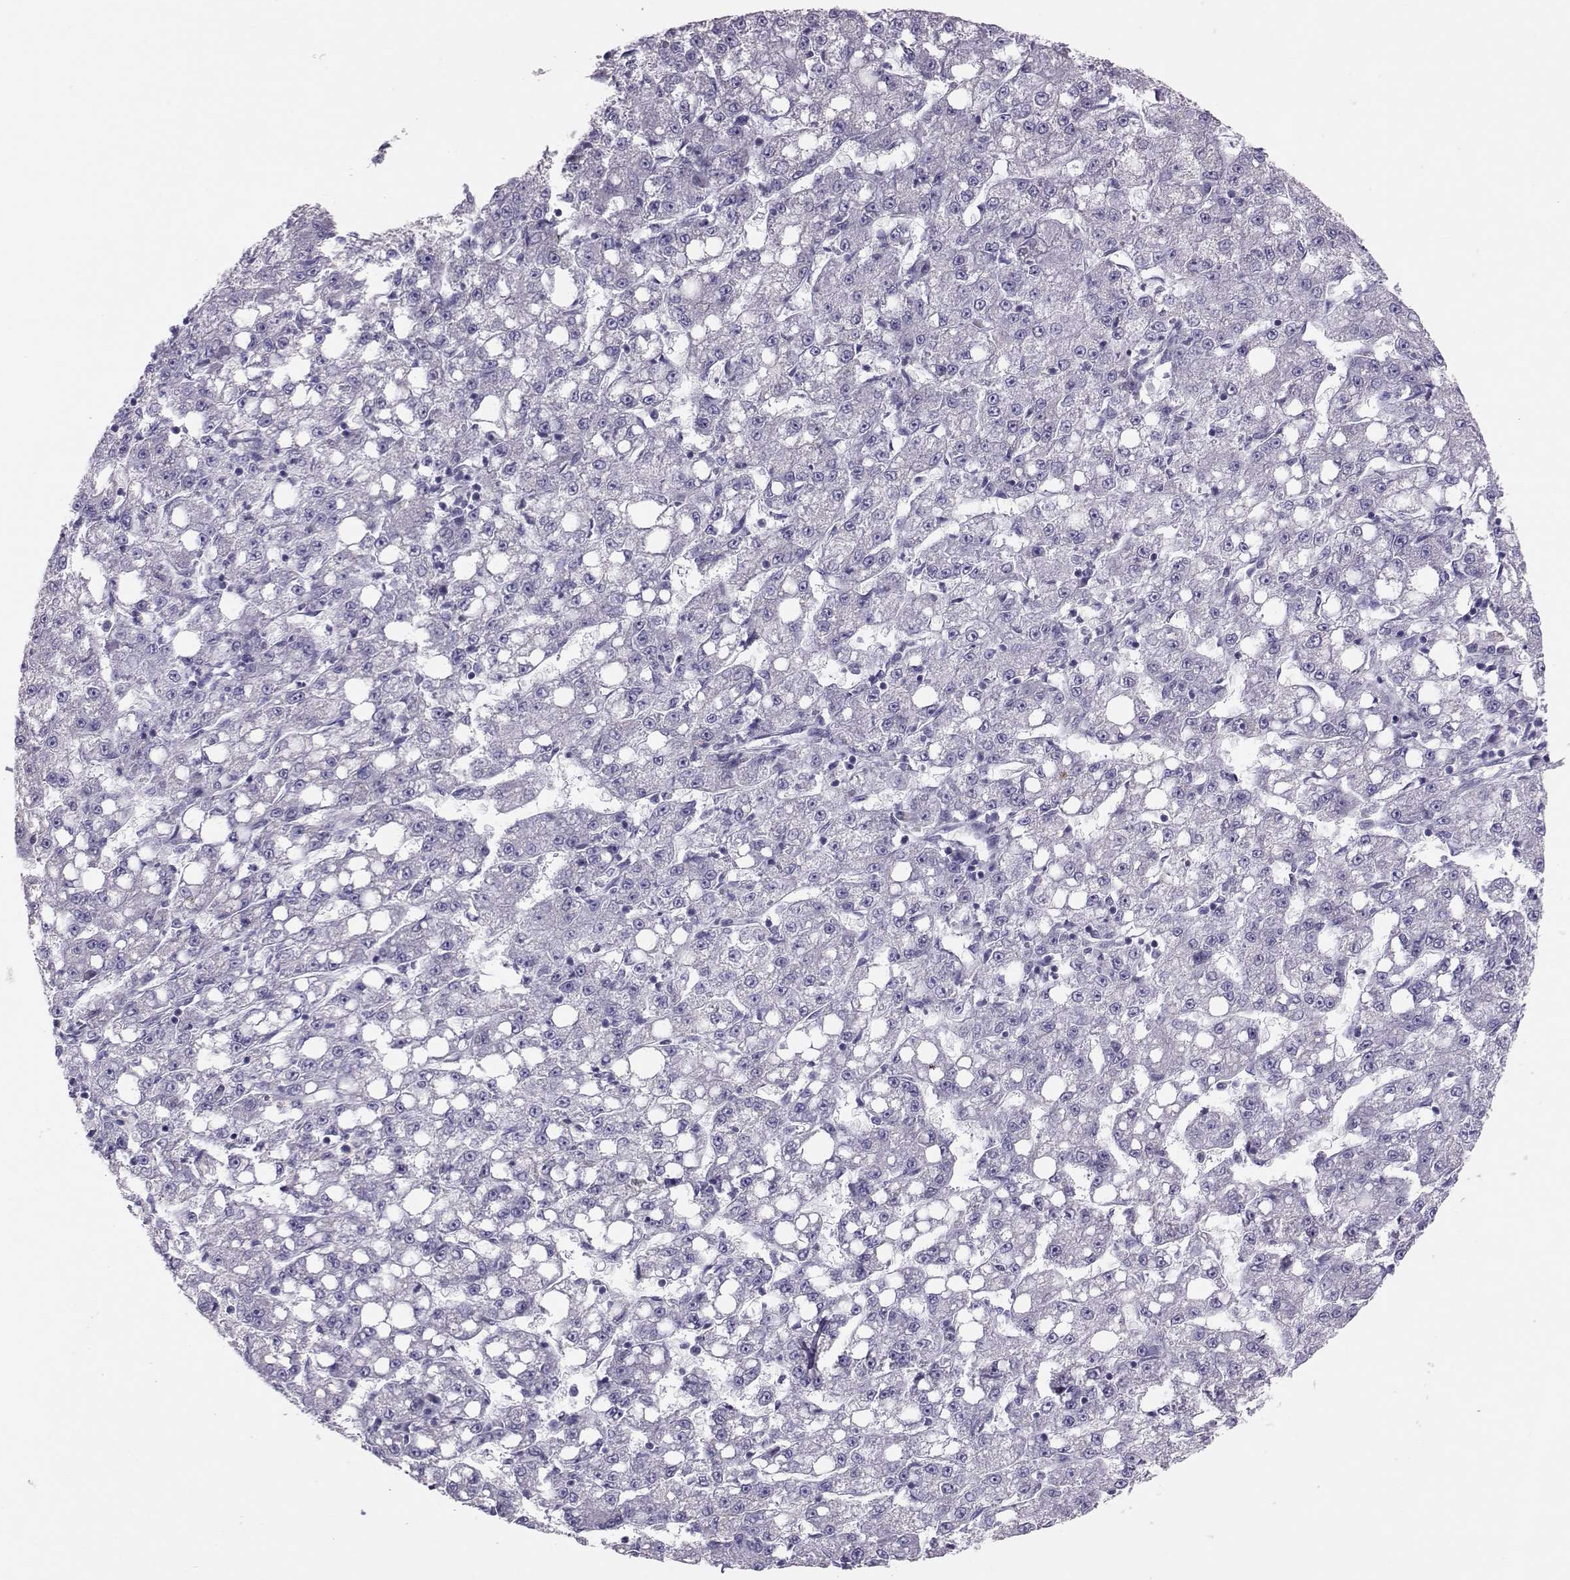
{"staining": {"intensity": "negative", "quantity": "none", "location": "none"}, "tissue": "liver cancer", "cell_type": "Tumor cells", "image_type": "cancer", "snomed": [{"axis": "morphology", "description": "Carcinoma, Hepatocellular, NOS"}, {"axis": "topography", "description": "Liver"}], "caption": "High power microscopy image of an IHC image of liver cancer (hepatocellular carcinoma), revealing no significant expression in tumor cells. (DAB immunohistochemistry, high magnification).", "gene": "DNAAF1", "patient": {"sex": "female", "age": 65}}